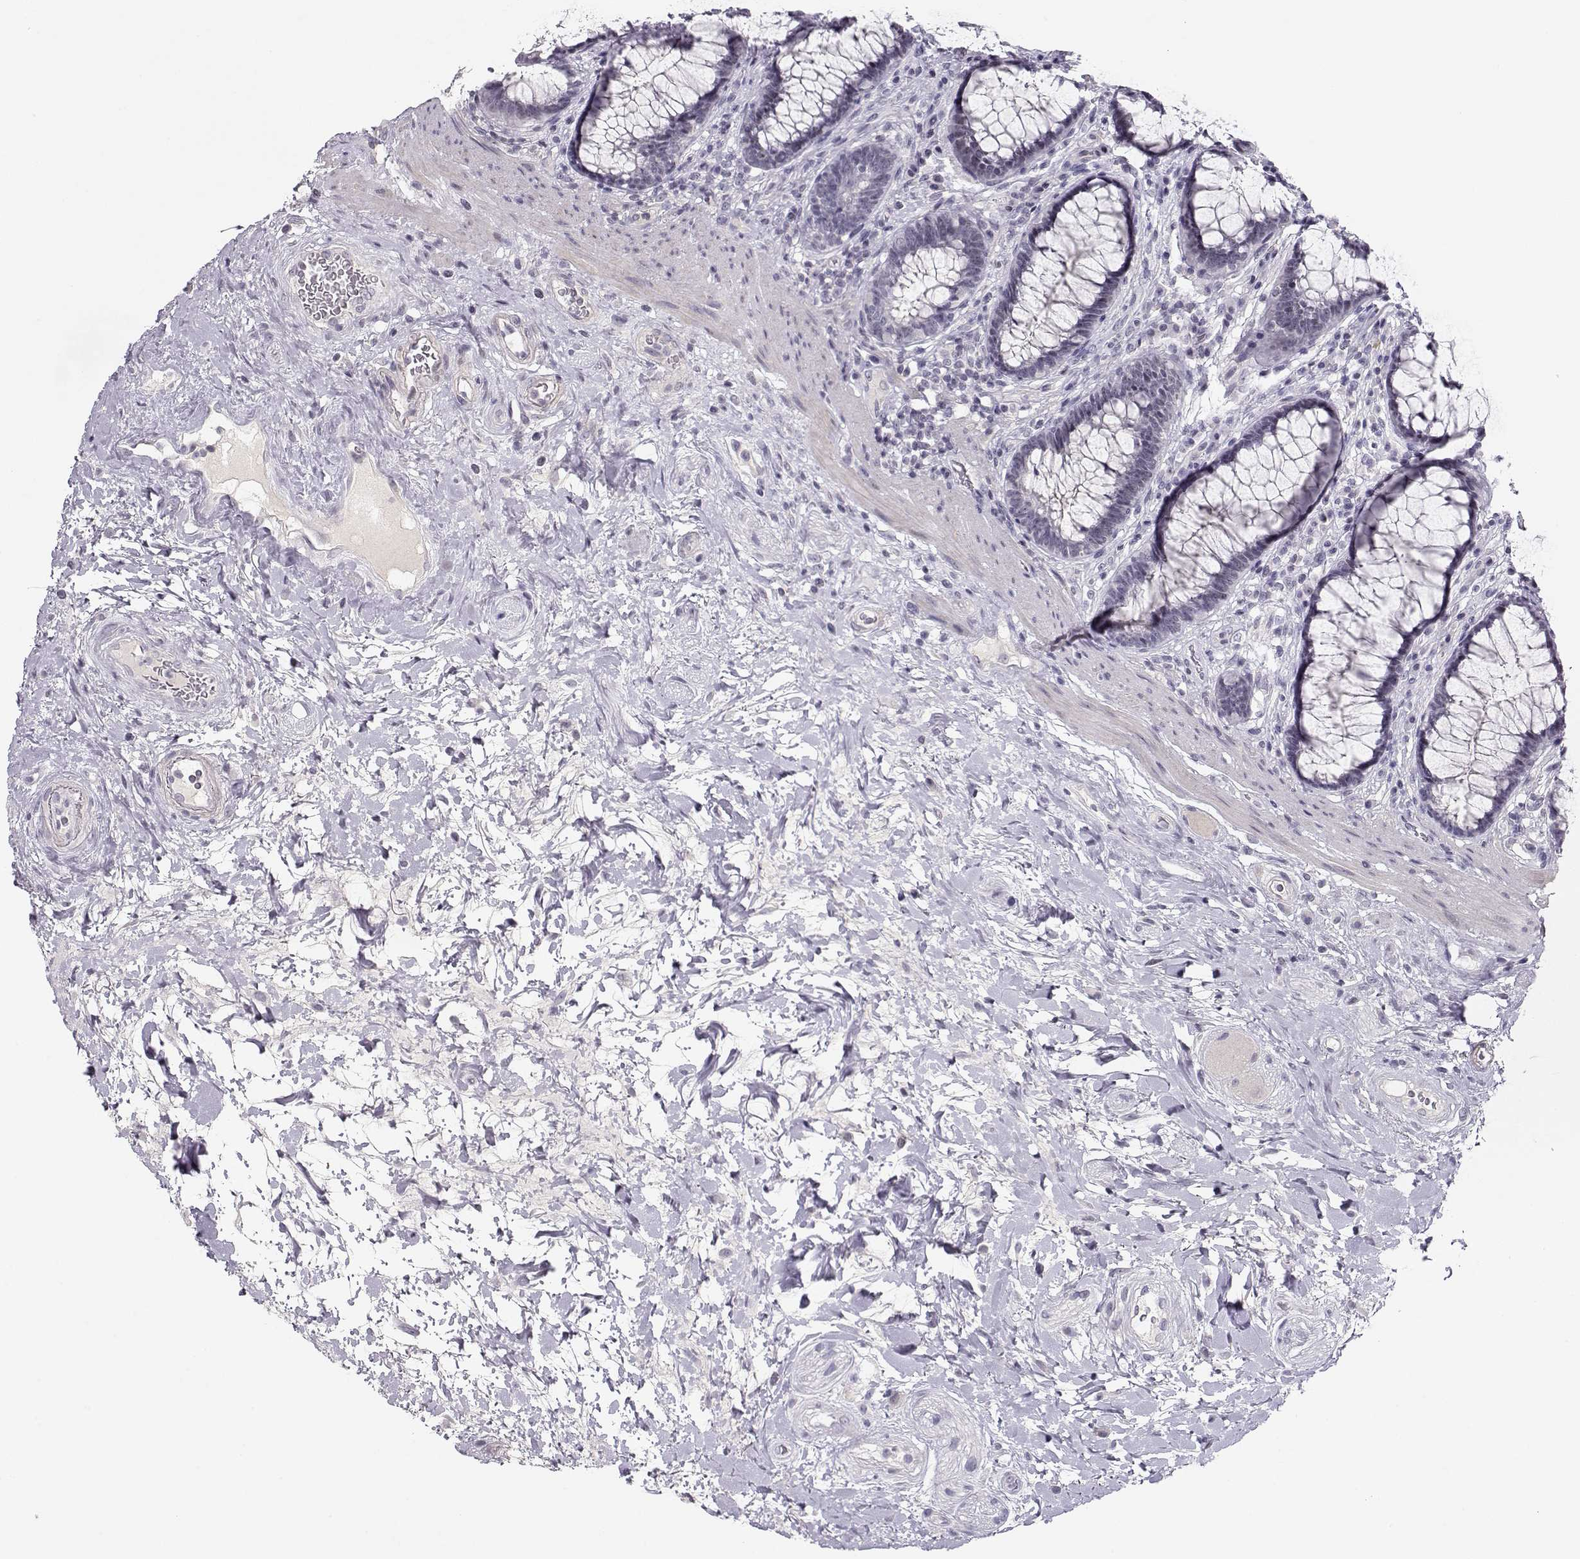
{"staining": {"intensity": "negative", "quantity": "none", "location": "none"}, "tissue": "rectum", "cell_type": "Glandular cells", "image_type": "normal", "snomed": [{"axis": "morphology", "description": "Normal tissue, NOS"}, {"axis": "topography", "description": "Rectum"}], "caption": "High magnification brightfield microscopy of normal rectum stained with DAB (brown) and counterstained with hematoxylin (blue): glandular cells show no significant positivity.", "gene": "CRX", "patient": {"sex": "male", "age": 72}}